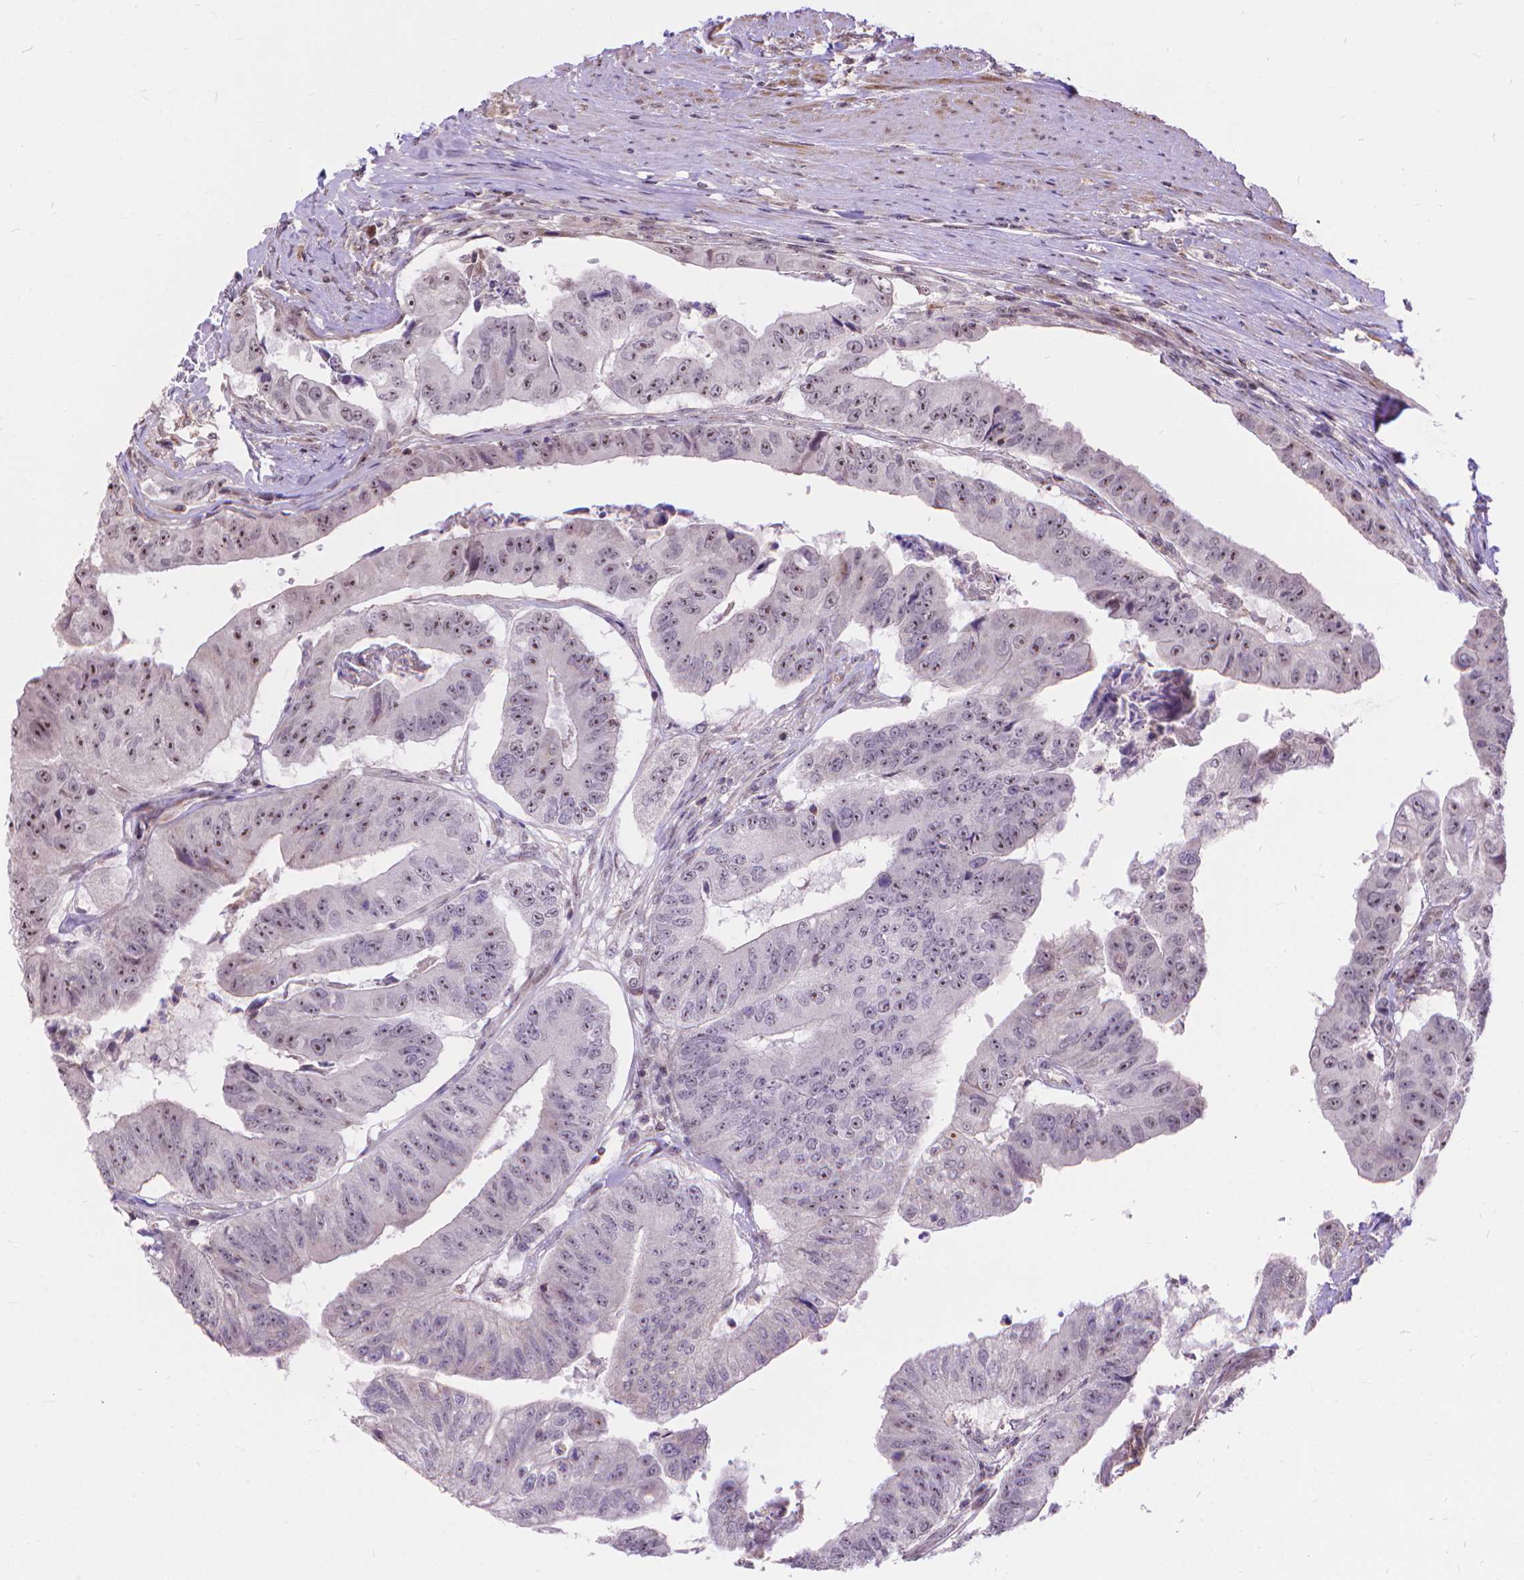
{"staining": {"intensity": "moderate", "quantity": "25%-75%", "location": "nuclear"}, "tissue": "colorectal cancer", "cell_type": "Tumor cells", "image_type": "cancer", "snomed": [{"axis": "morphology", "description": "Adenocarcinoma, NOS"}, {"axis": "topography", "description": "Colon"}], "caption": "Protein staining by immunohistochemistry (IHC) demonstrates moderate nuclear staining in about 25%-75% of tumor cells in colorectal cancer.", "gene": "TMEM135", "patient": {"sex": "female", "age": 67}}